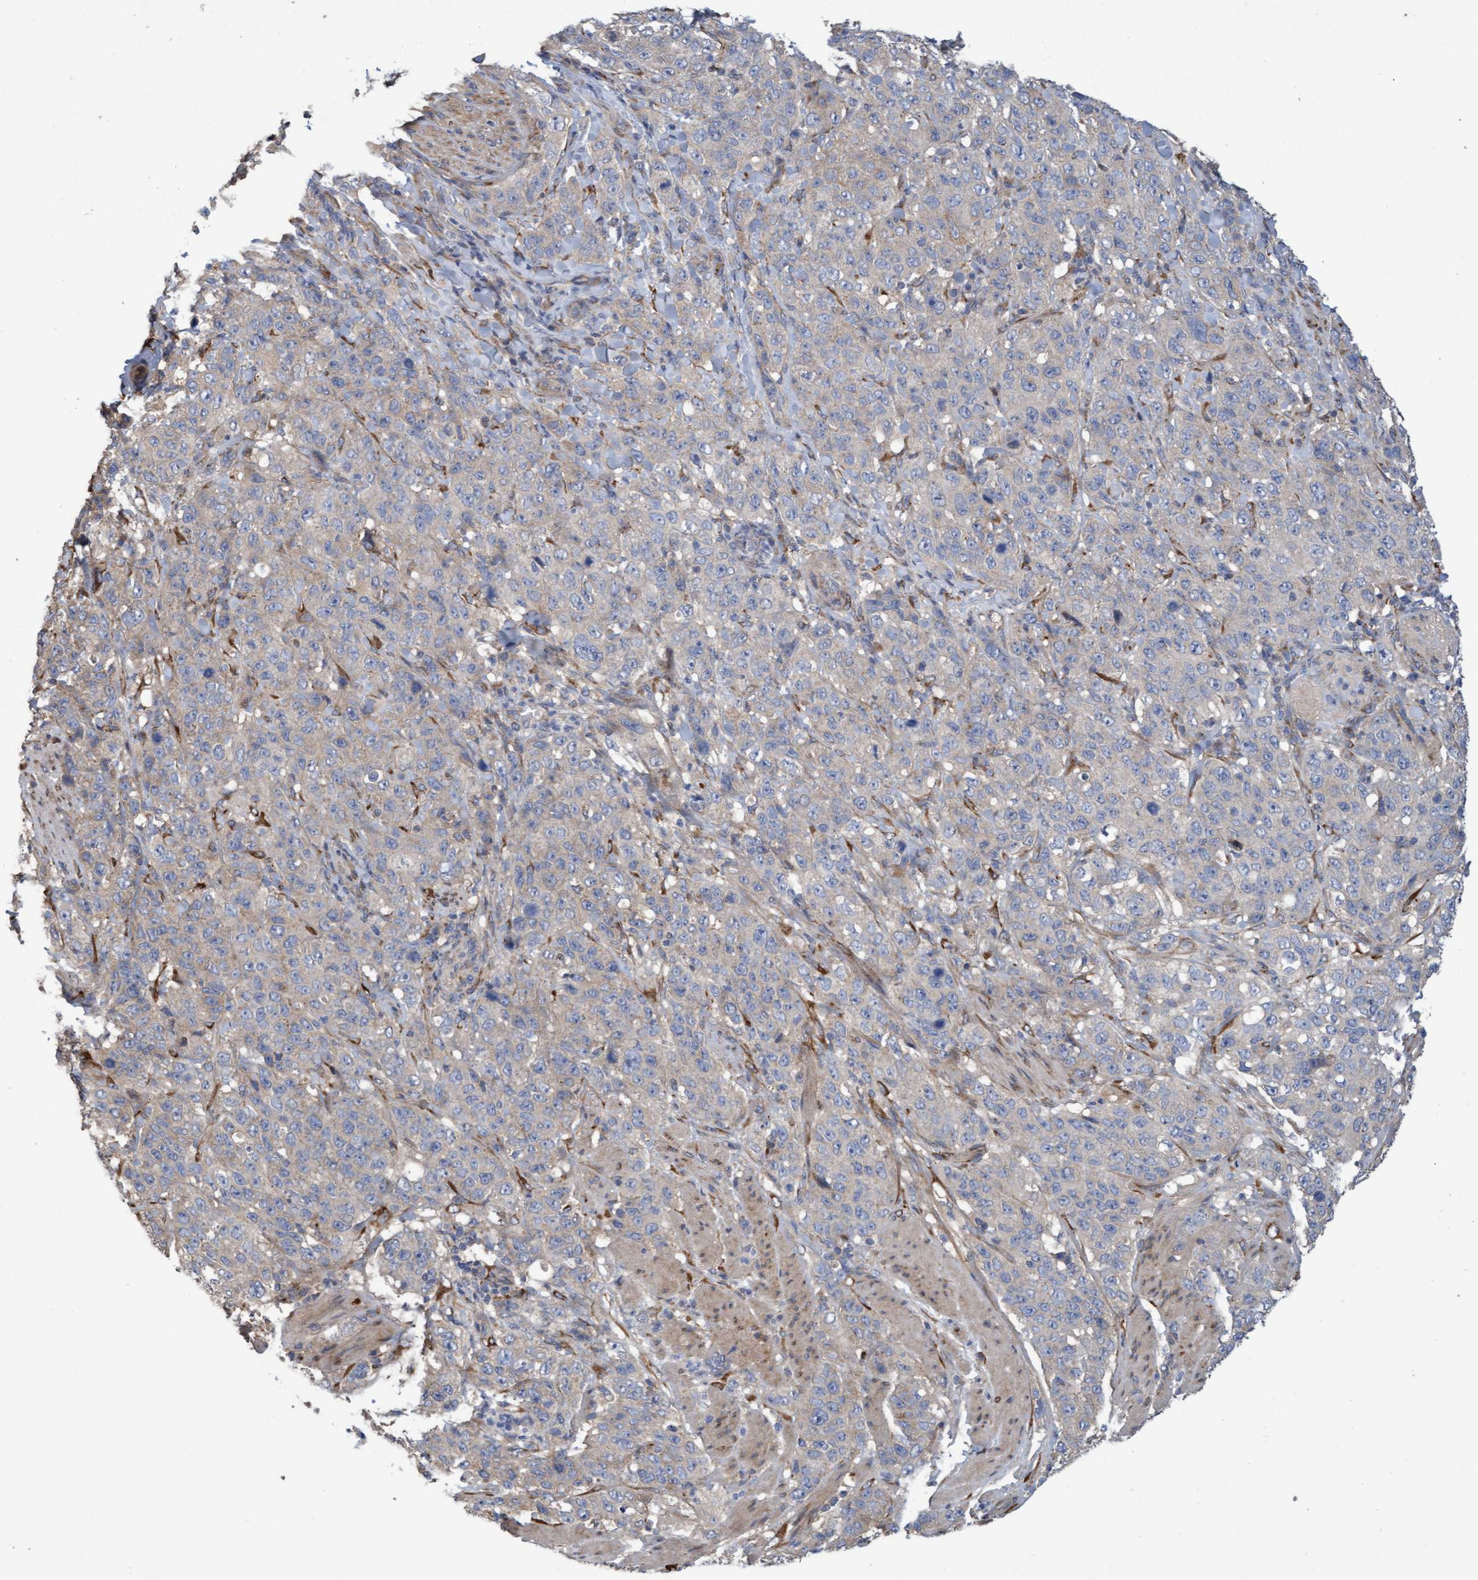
{"staining": {"intensity": "negative", "quantity": "none", "location": "none"}, "tissue": "stomach cancer", "cell_type": "Tumor cells", "image_type": "cancer", "snomed": [{"axis": "morphology", "description": "Adenocarcinoma, NOS"}, {"axis": "topography", "description": "Stomach"}], "caption": "Tumor cells show no significant protein expression in adenocarcinoma (stomach).", "gene": "DDHD2", "patient": {"sex": "male", "age": 48}}